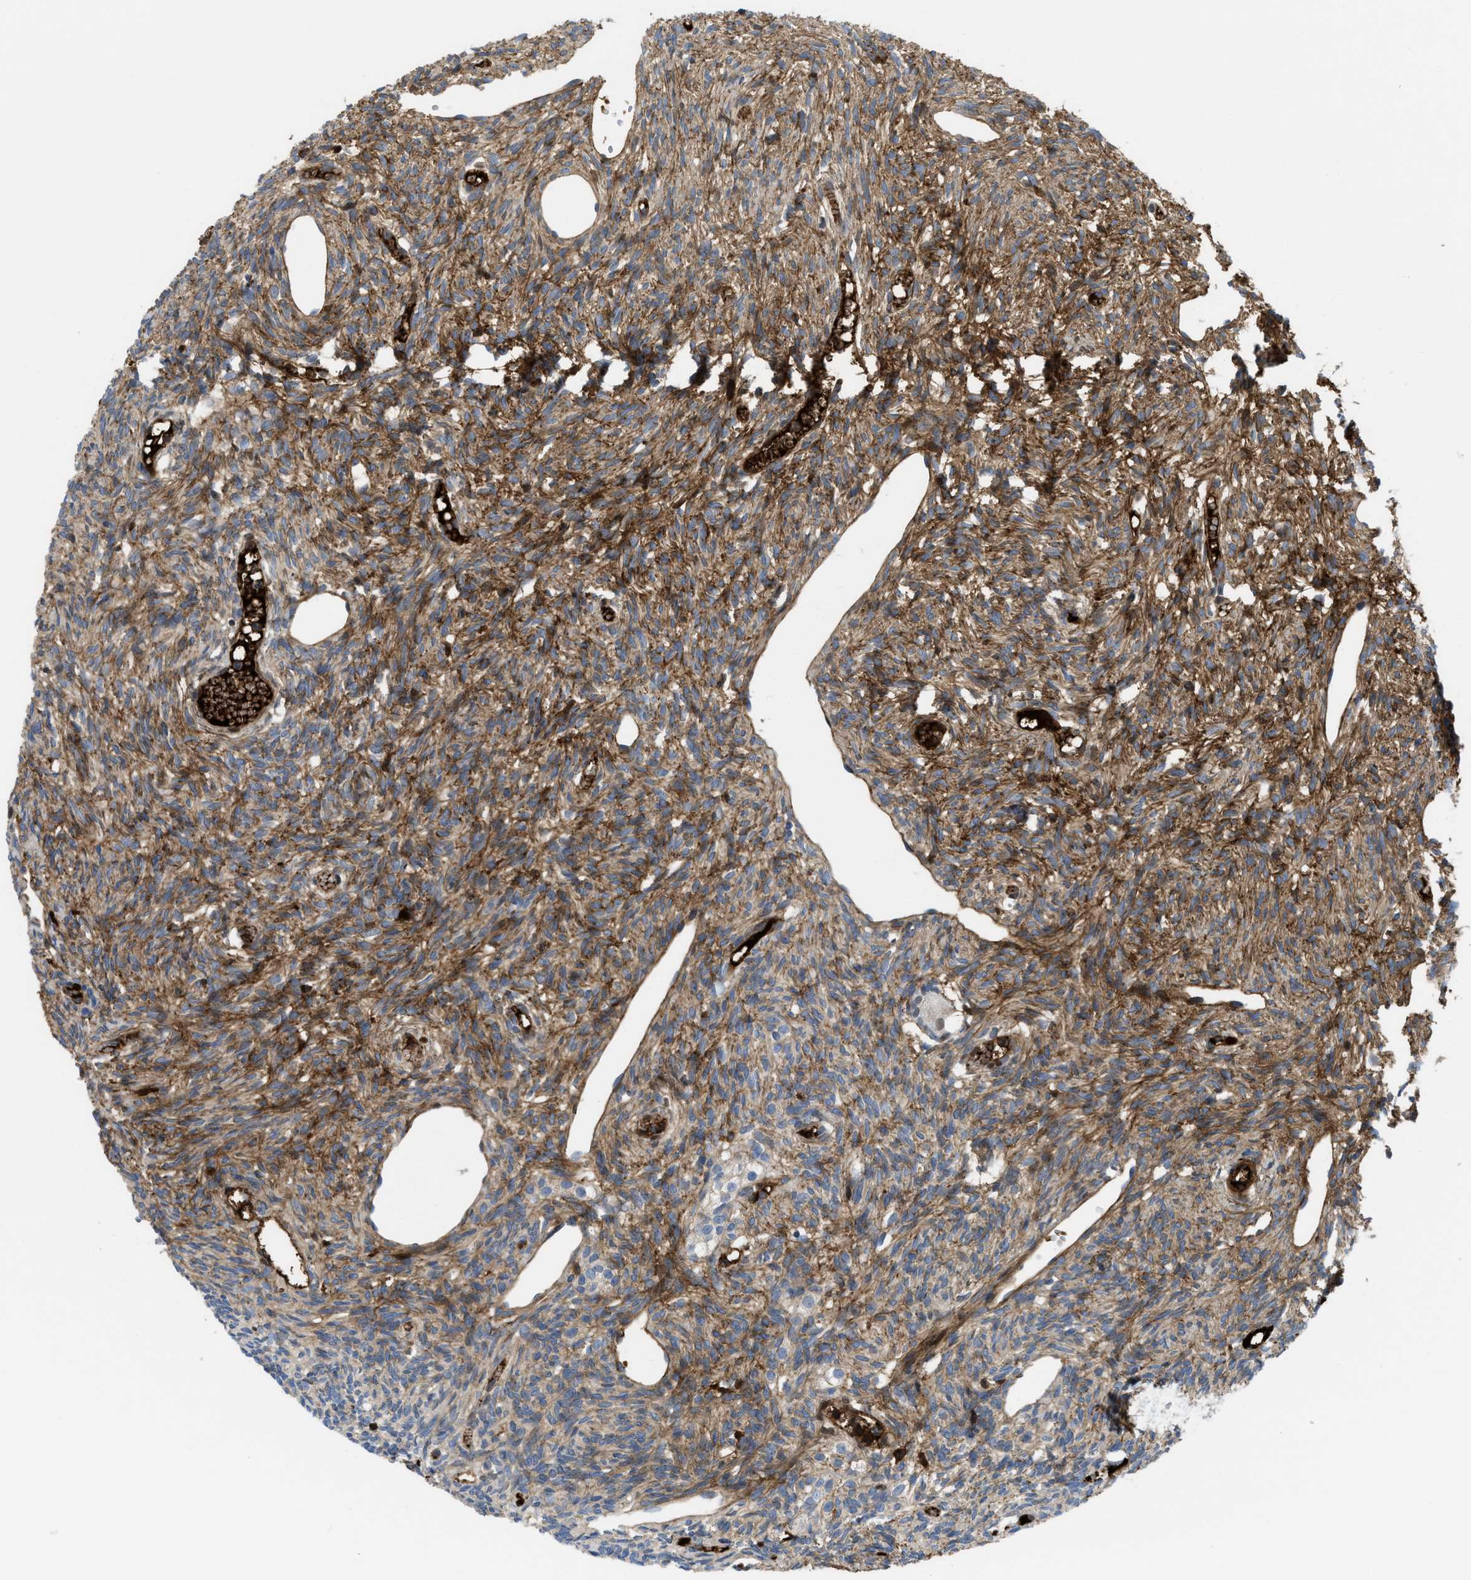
{"staining": {"intensity": "negative", "quantity": "none", "location": "none"}, "tissue": "ovary", "cell_type": "Follicle cells", "image_type": "normal", "snomed": [{"axis": "morphology", "description": "Normal tissue, NOS"}, {"axis": "topography", "description": "Ovary"}], "caption": "A micrograph of ovary stained for a protein exhibits no brown staining in follicle cells. (DAB immunohistochemistry (IHC) visualized using brightfield microscopy, high magnification).", "gene": "LEF1", "patient": {"sex": "female", "age": 33}}